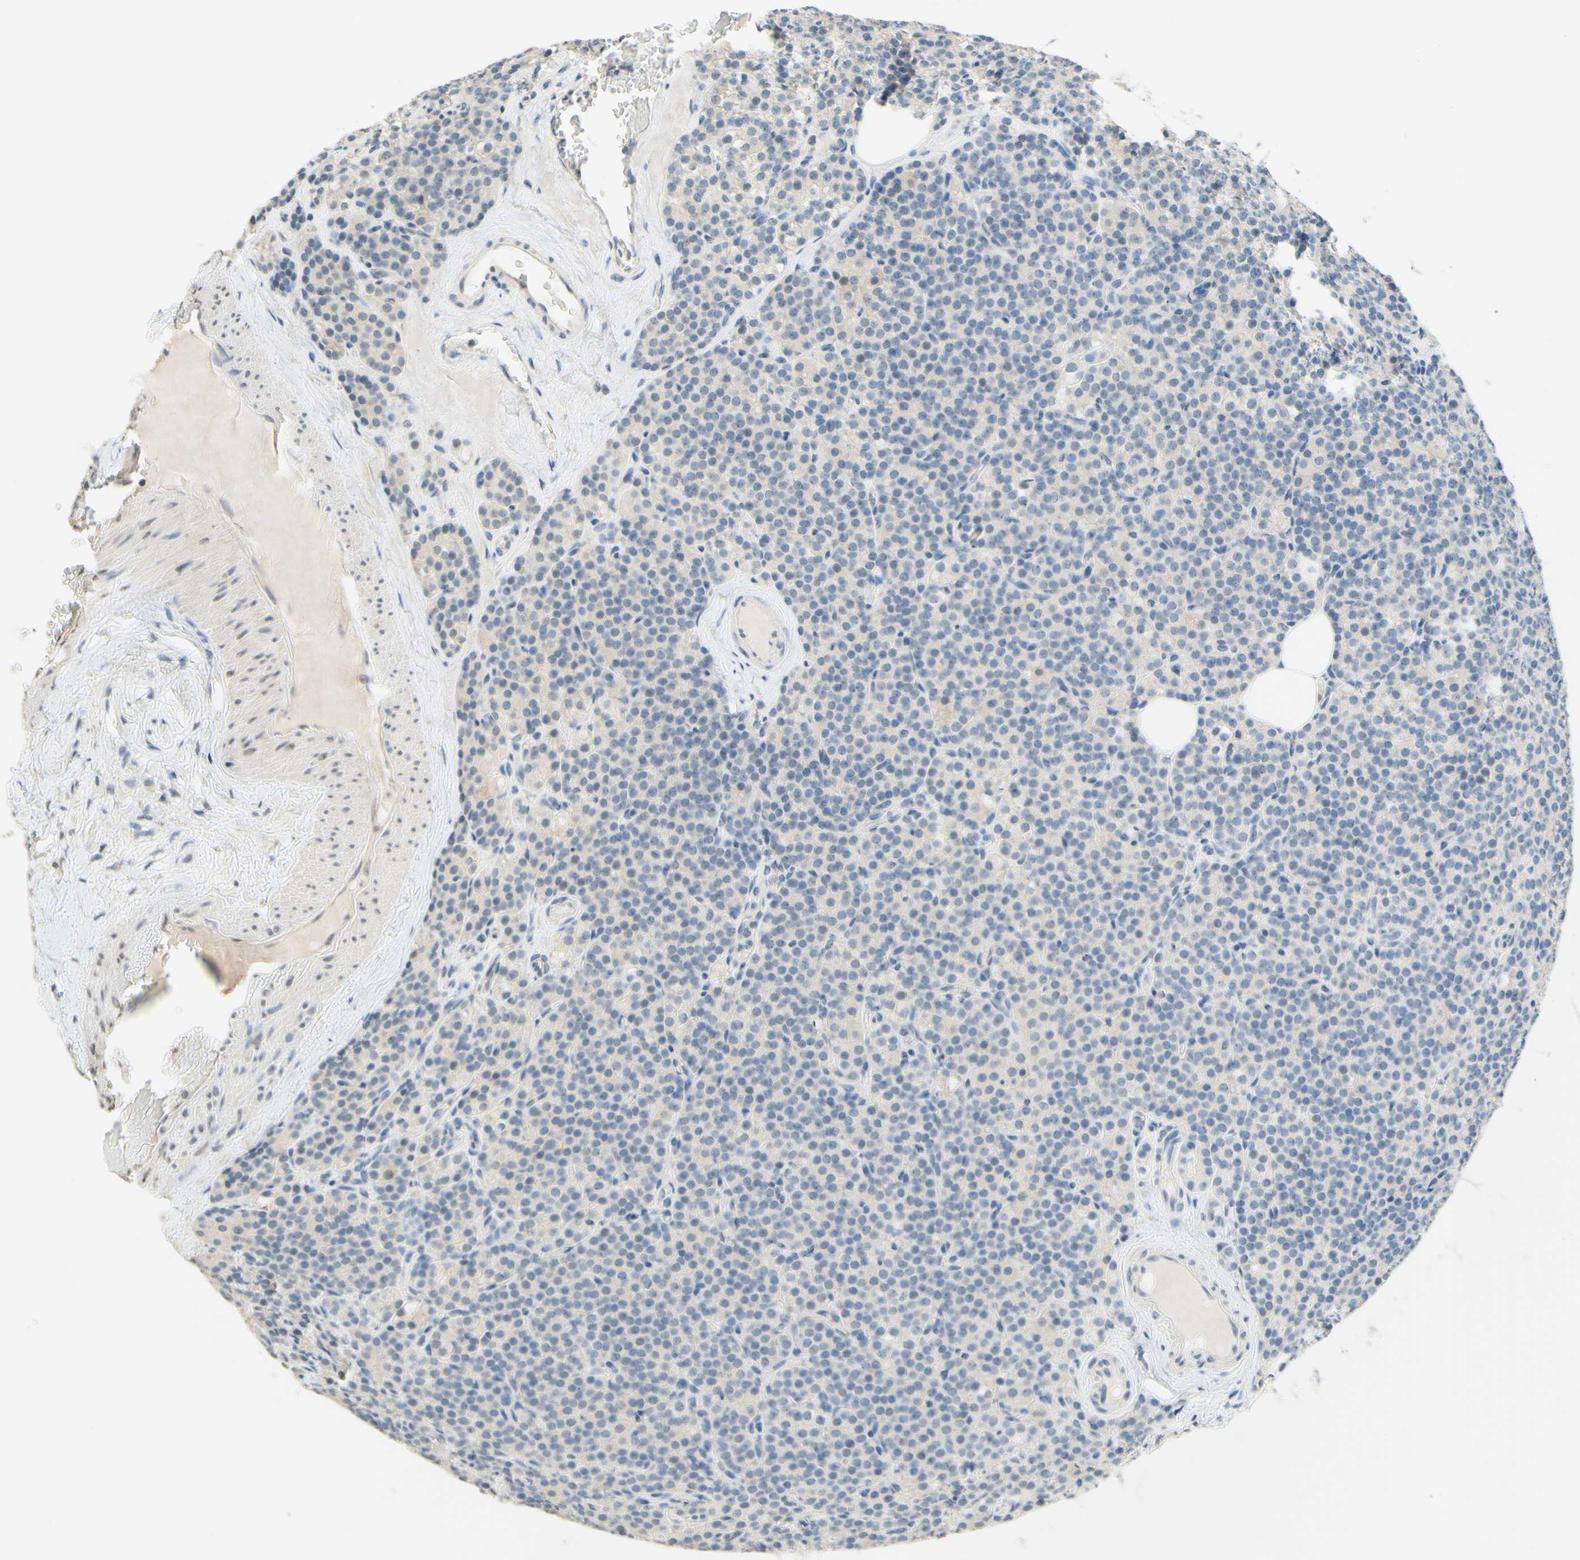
{"staining": {"intensity": "weak", "quantity": "25%-75%", "location": "cytoplasmic/membranous"}, "tissue": "parathyroid gland", "cell_type": "Glandular cells", "image_type": "normal", "snomed": [{"axis": "morphology", "description": "Normal tissue, NOS"}, {"axis": "topography", "description": "Parathyroid gland"}], "caption": "Parathyroid gland was stained to show a protein in brown. There is low levels of weak cytoplasmic/membranous positivity in approximately 25%-75% of glandular cells.", "gene": "MAG", "patient": {"sex": "female", "age": 57}}